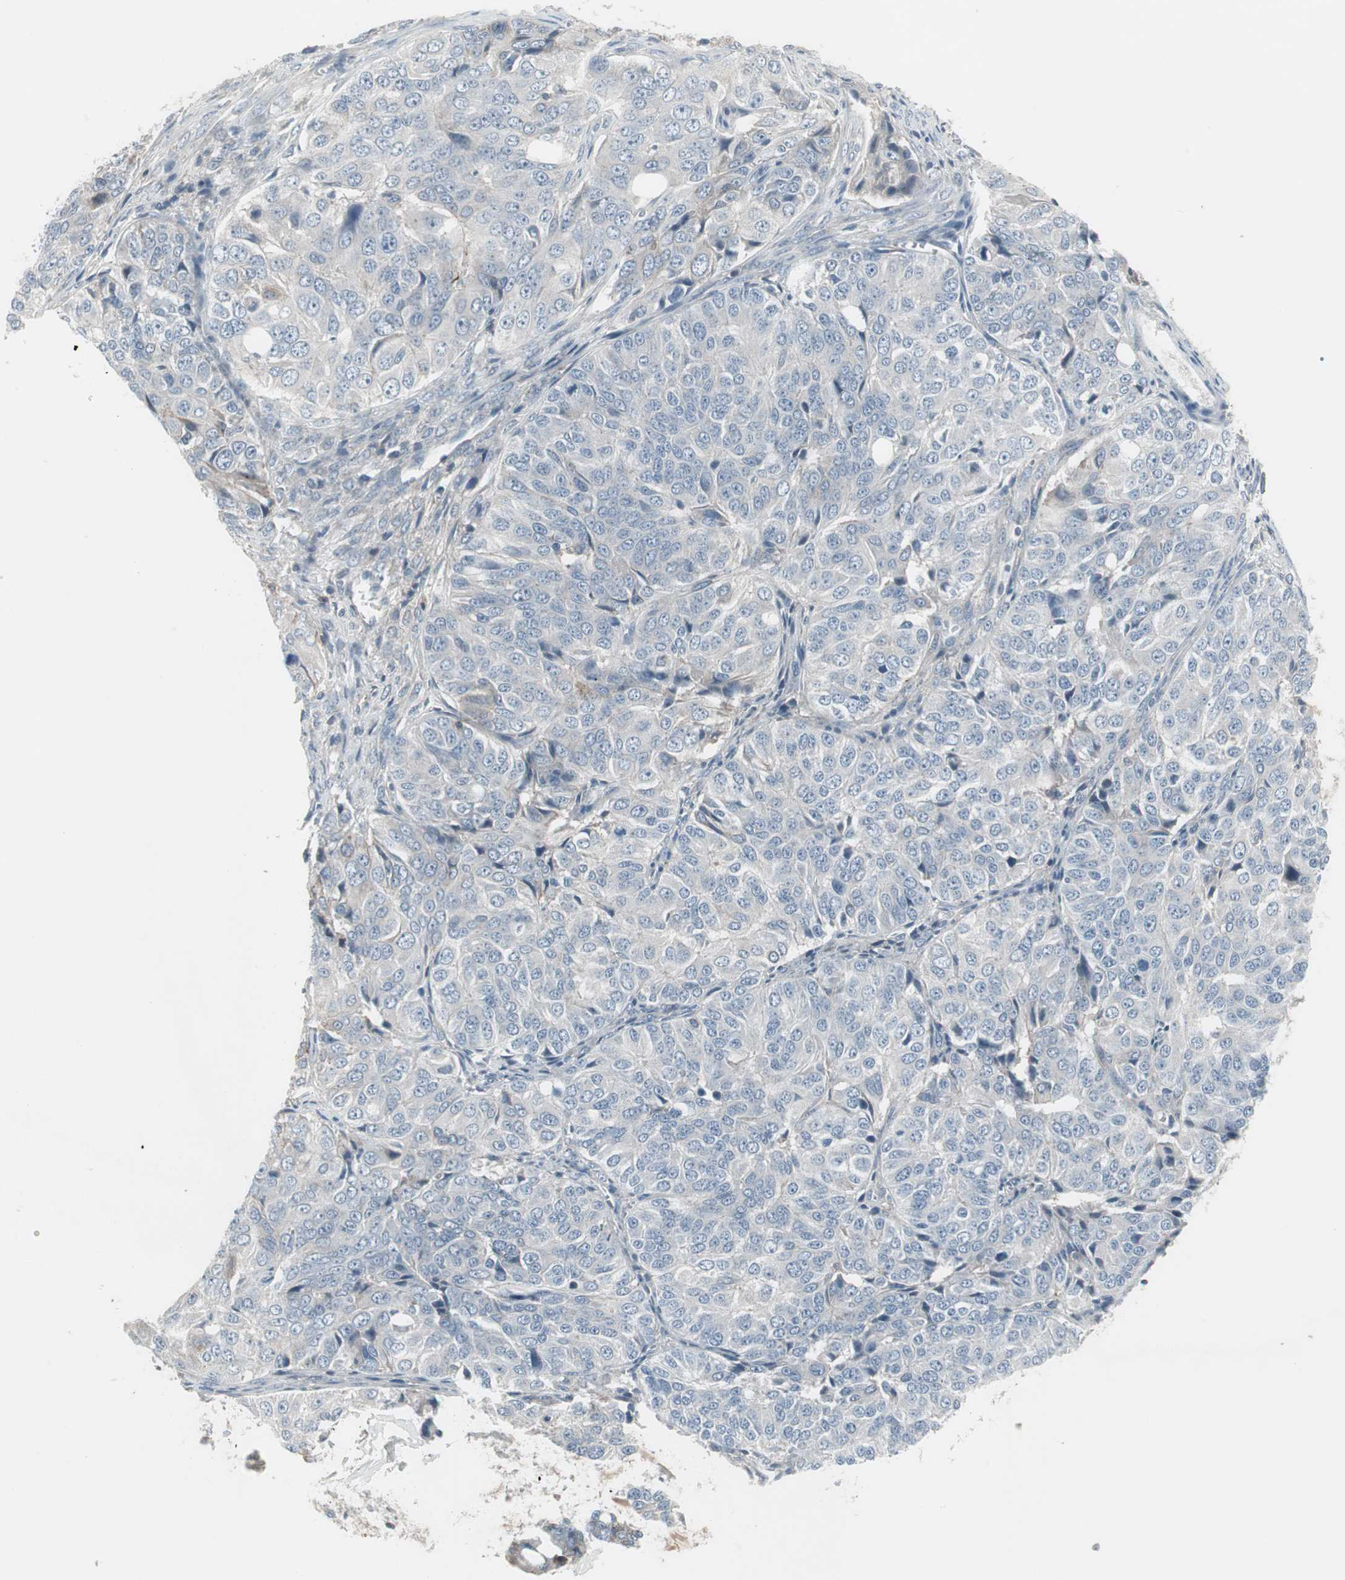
{"staining": {"intensity": "negative", "quantity": "none", "location": "none"}, "tissue": "ovarian cancer", "cell_type": "Tumor cells", "image_type": "cancer", "snomed": [{"axis": "morphology", "description": "Carcinoma, endometroid"}, {"axis": "topography", "description": "Ovary"}], "caption": "The photomicrograph demonstrates no significant positivity in tumor cells of ovarian endometroid carcinoma.", "gene": "ZSCAN32", "patient": {"sex": "female", "age": 51}}